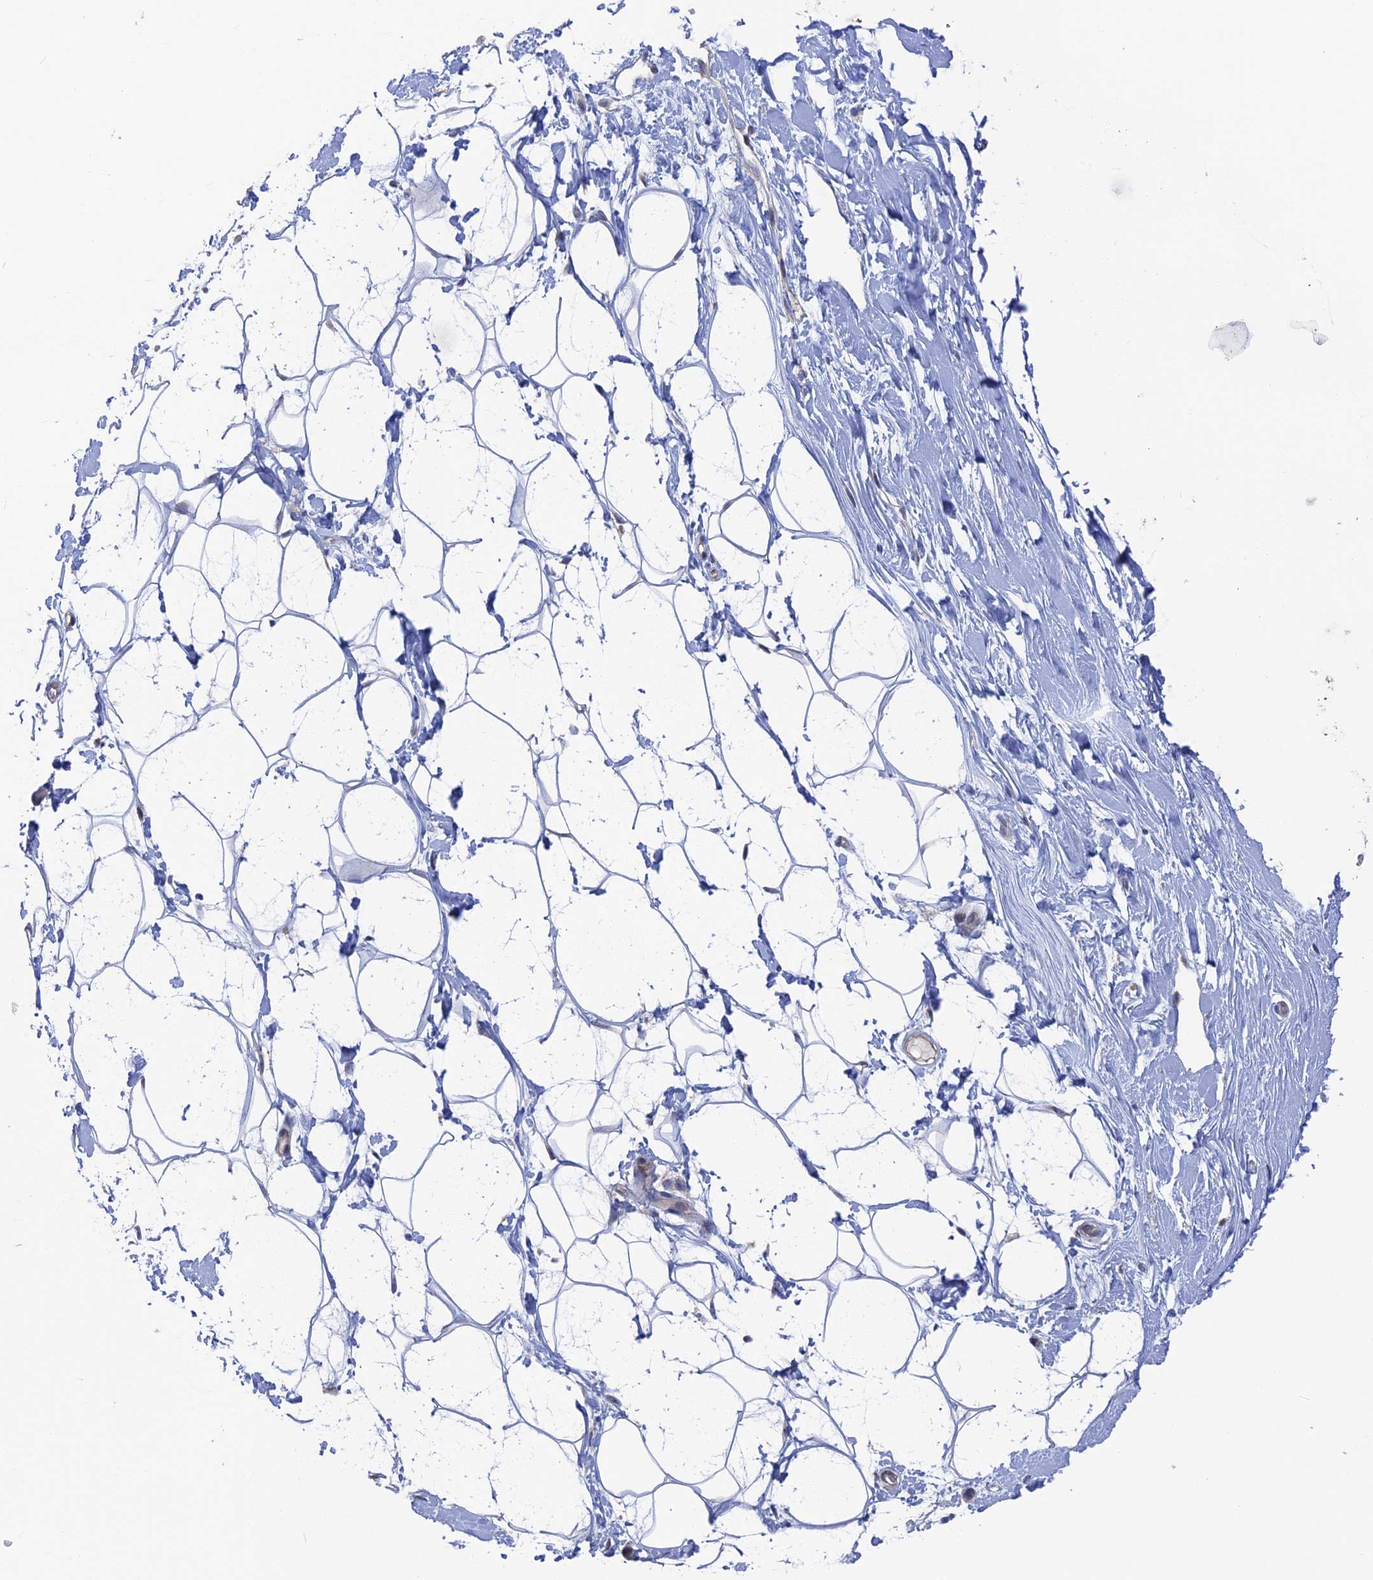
{"staining": {"intensity": "negative", "quantity": "none", "location": "none"}, "tissue": "adipose tissue", "cell_type": "Adipocytes", "image_type": "normal", "snomed": [{"axis": "morphology", "description": "Normal tissue, NOS"}, {"axis": "topography", "description": "Breast"}], "caption": "High power microscopy micrograph of an immunohistochemistry (IHC) histopathology image of benign adipose tissue, revealing no significant positivity in adipocytes. (Immunohistochemistry (ihc), brightfield microscopy, high magnification).", "gene": "NUTF2", "patient": {"sex": "female", "age": 26}}